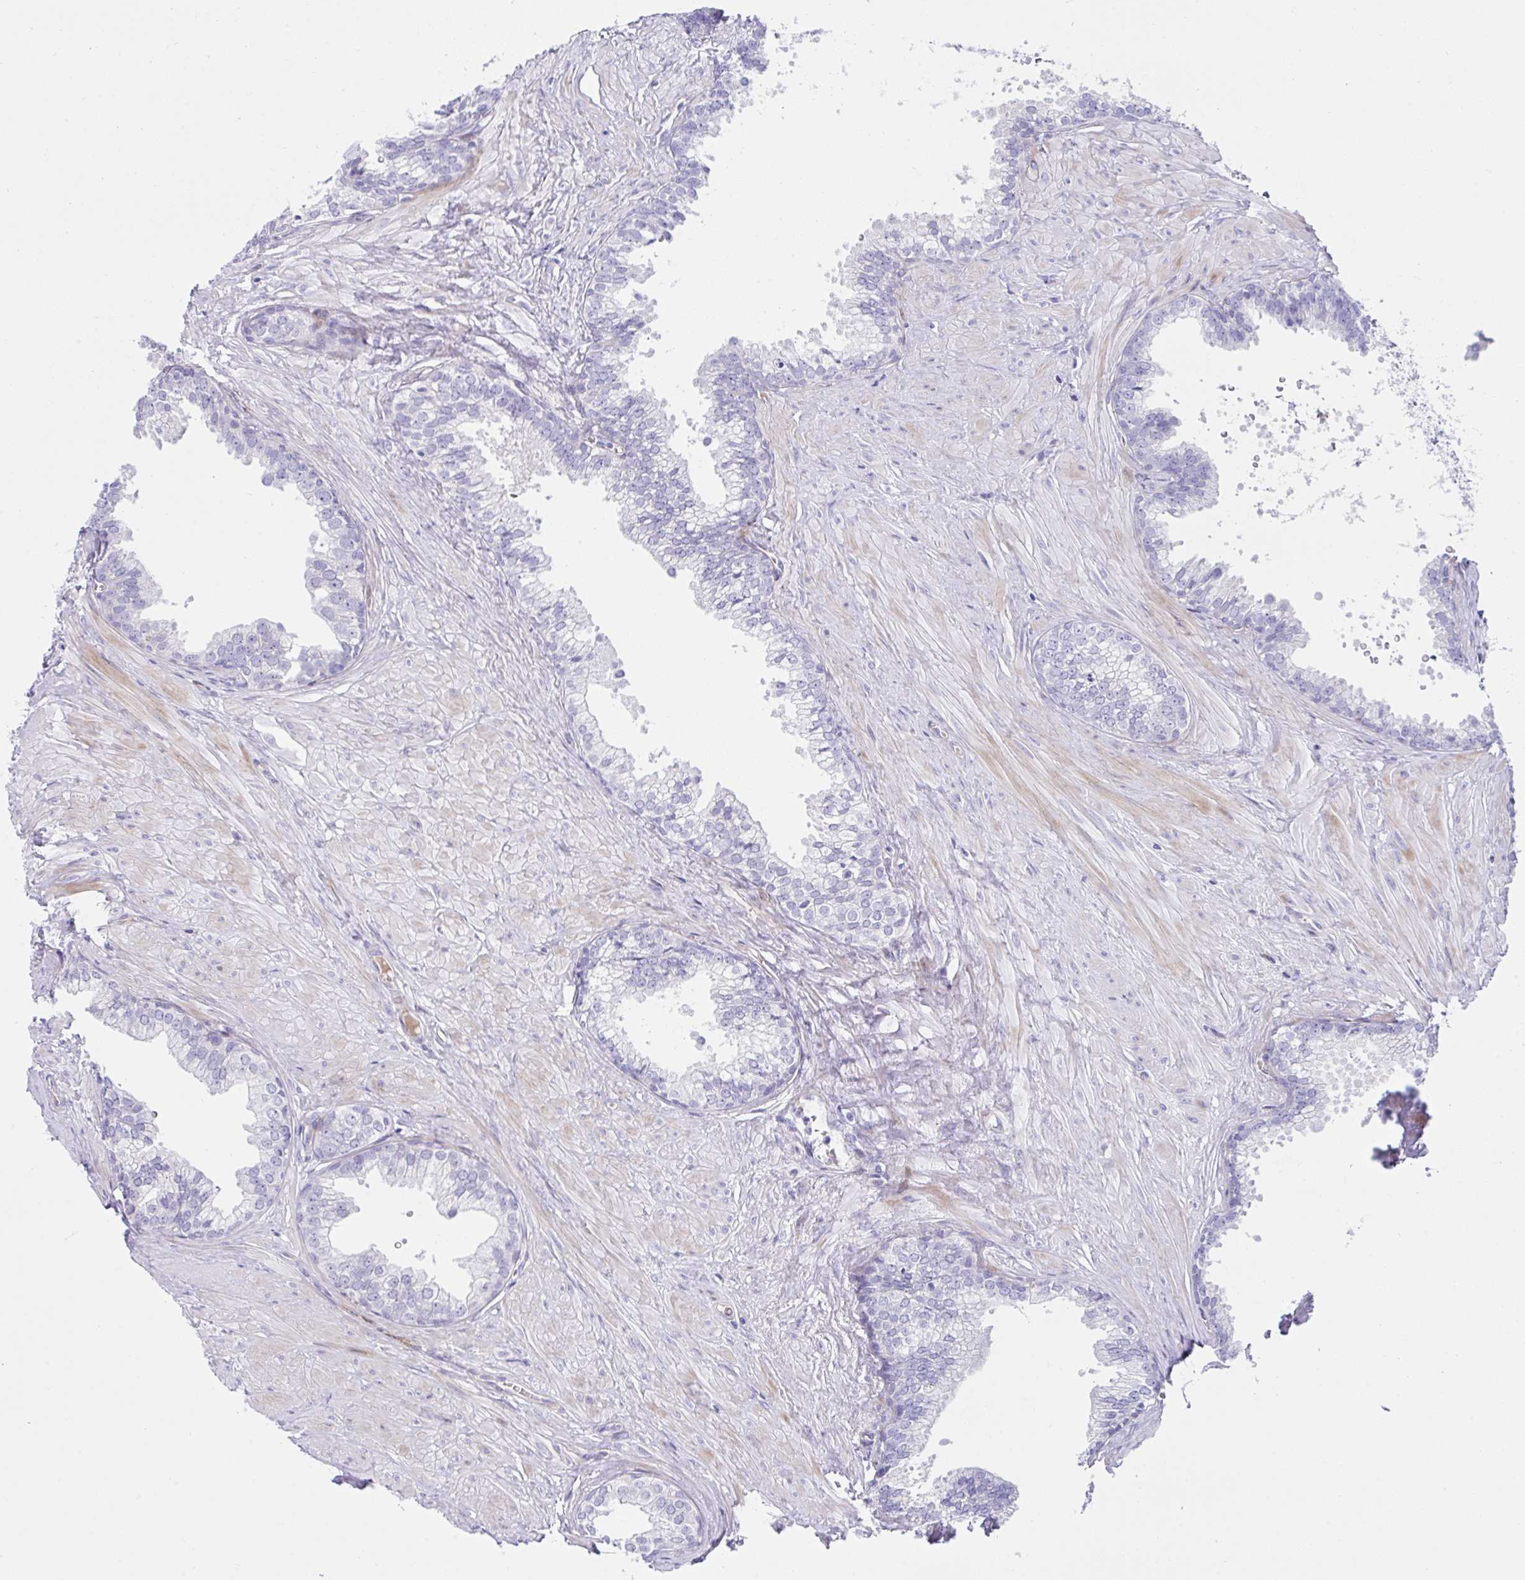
{"staining": {"intensity": "negative", "quantity": "none", "location": "none"}, "tissue": "prostate", "cell_type": "Glandular cells", "image_type": "normal", "snomed": [{"axis": "morphology", "description": "Normal tissue, NOS"}, {"axis": "topography", "description": "Prostate"}, {"axis": "topography", "description": "Peripheral nerve tissue"}], "caption": "This is an immunohistochemistry (IHC) micrograph of unremarkable prostate. There is no positivity in glandular cells.", "gene": "ZNF713", "patient": {"sex": "male", "age": 55}}